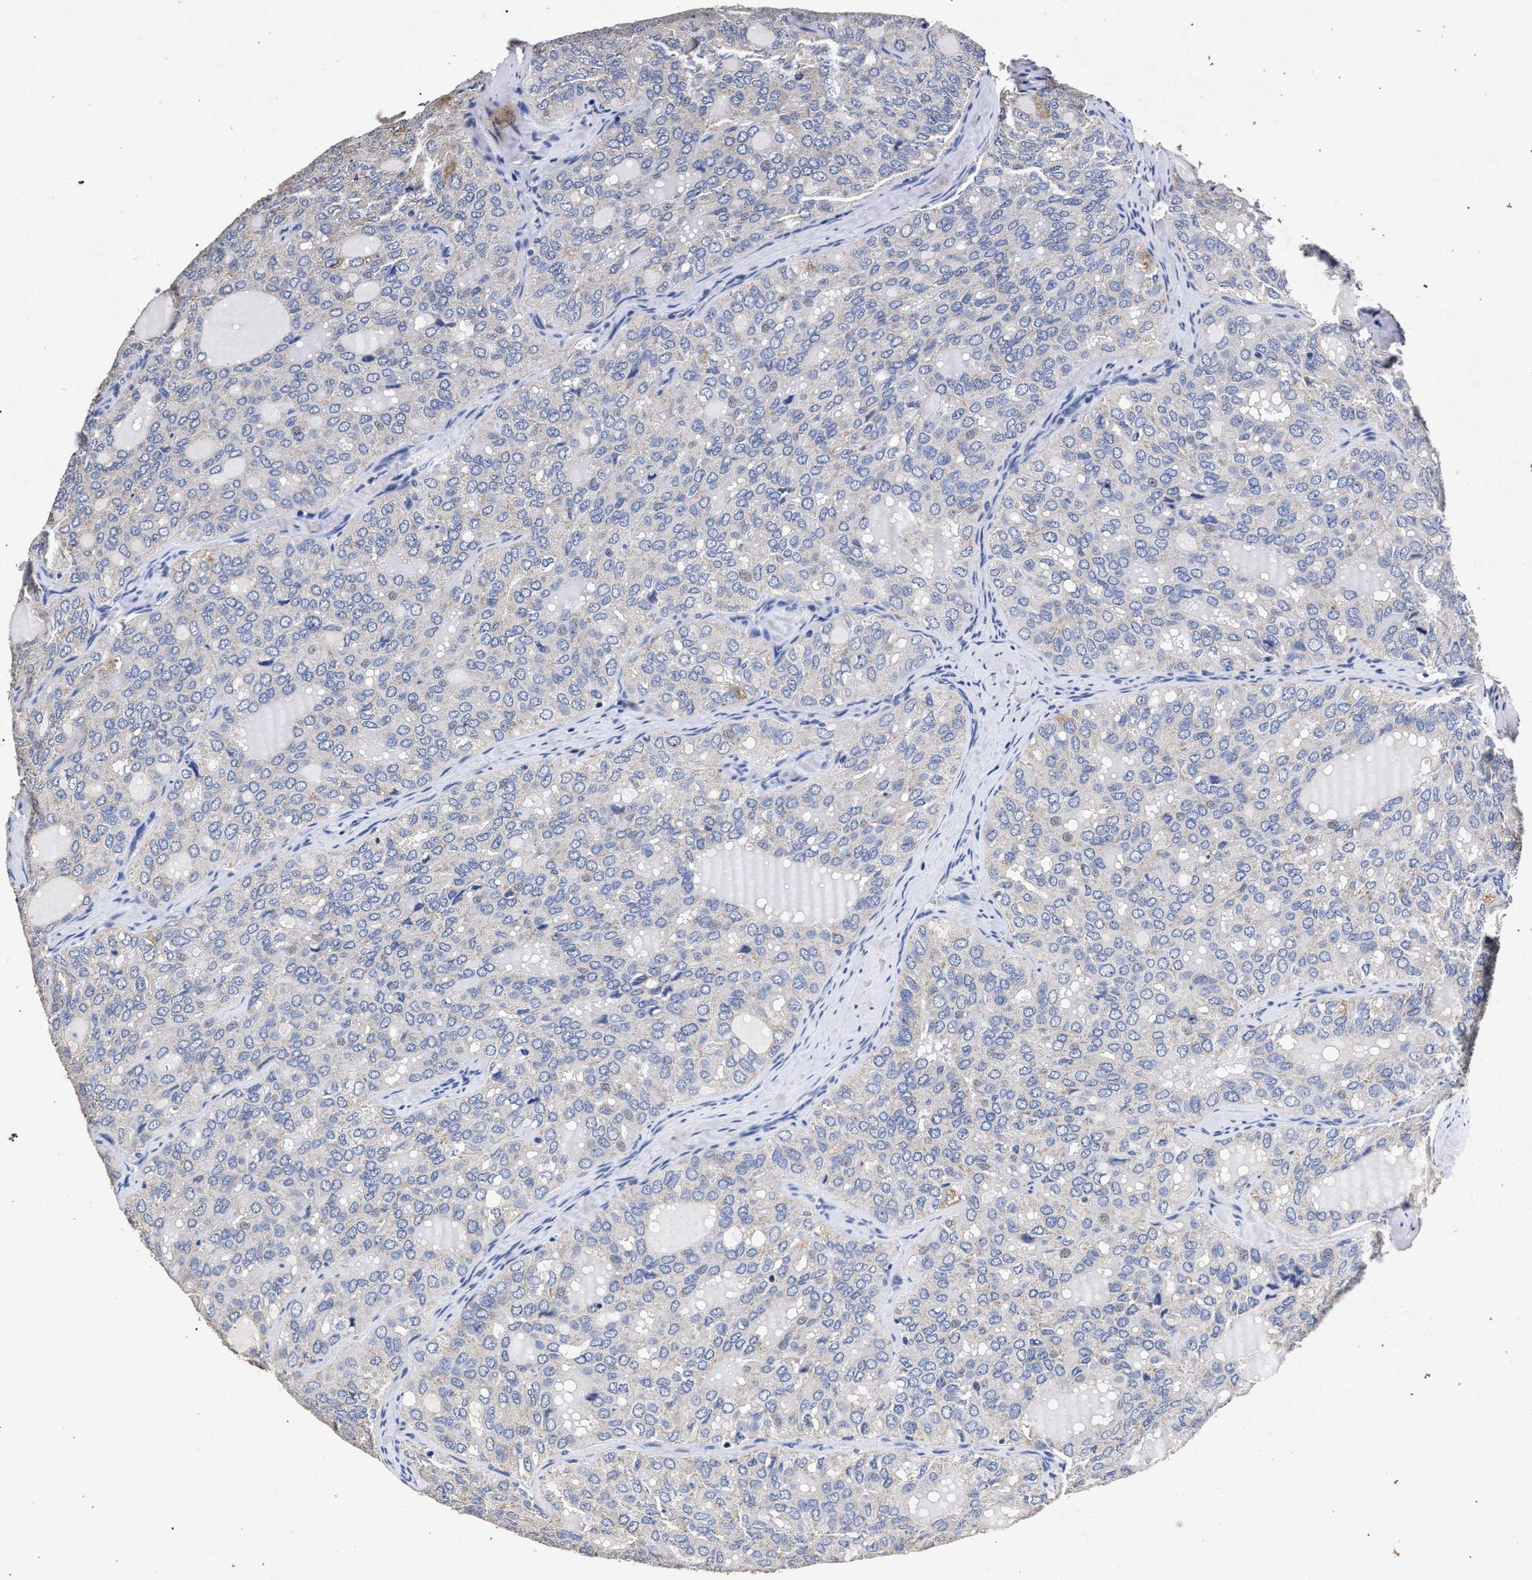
{"staining": {"intensity": "negative", "quantity": "none", "location": "none"}, "tissue": "thyroid cancer", "cell_type": "Tumor cells", "image_type": "cancer", "snomed": [{"axis": "morphology", "description": "Follicular adenoma carcinoma, NOS"}, {"axis": "topography", "description": "Thyroid gland"}], "caption": "Immunohistochemistry image of follicular adenoma carcinoma (thyroid) stained for a protein (brown), which displays no staining in tumor cells.", "gene": "ATP1A2", "patient": {"sex": "male", "age": 75}}